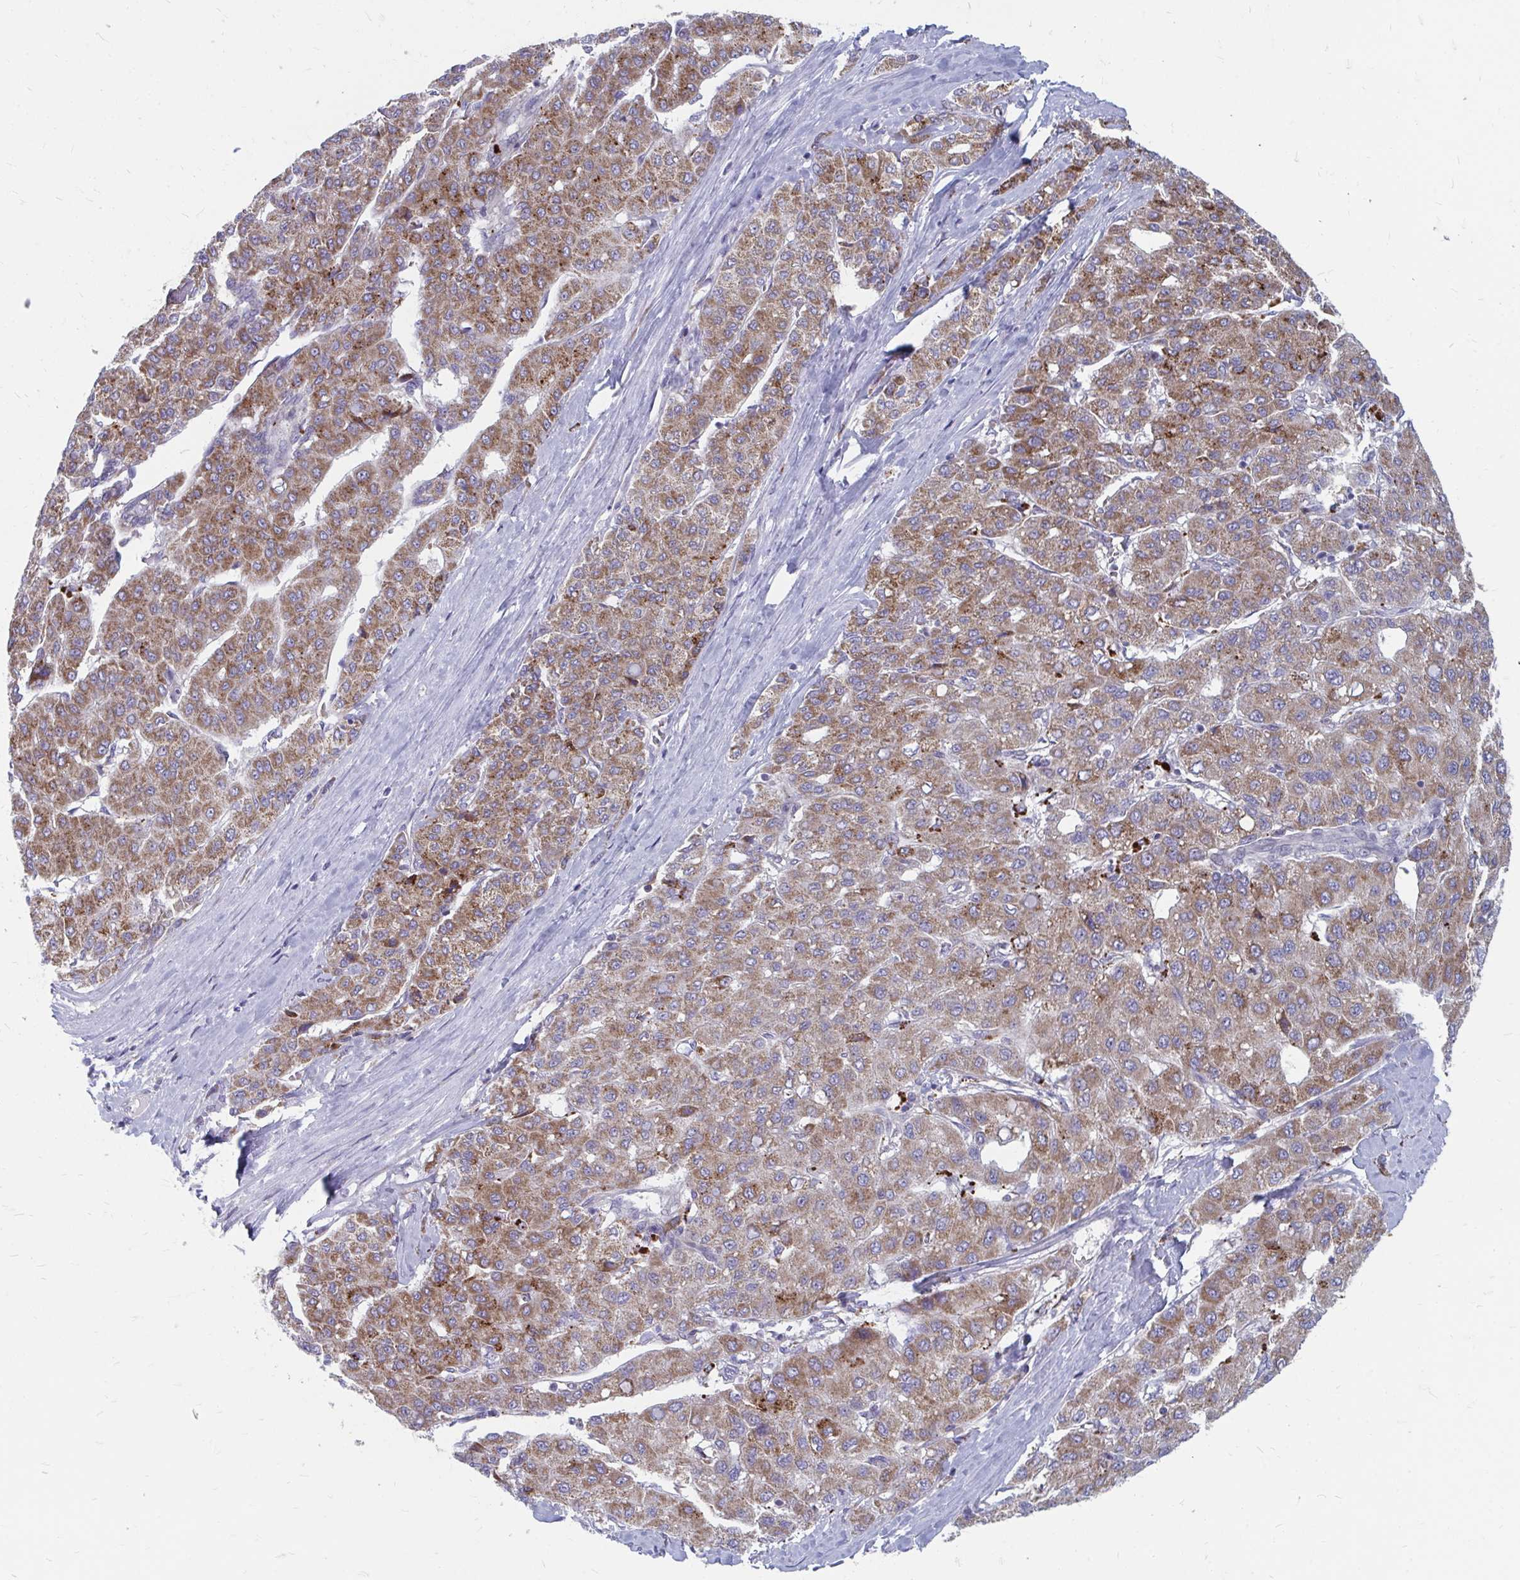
{"staining": {"intensity": "moderate", "quantity": ">75%", "location": "cytoplasmic/membranous"}, "tissue": "liver cancer", "cell_type": "Tumor cells", "image_type": "cancer", "snomed": [{"axis": "morphology", "description": "Carcinoma, Hepatocellular, NOS"}, {"axis": "topography", "description": "Liver"}], "caption": "Immunohistochemistry (IHC) of human liver cancer exhibits medium levels of moderate cytoplasmic/membranous expression in approximately >75% of tumor cells.", "gene": "PABIR3", "patient": {"sex": "male", "age": 65}}